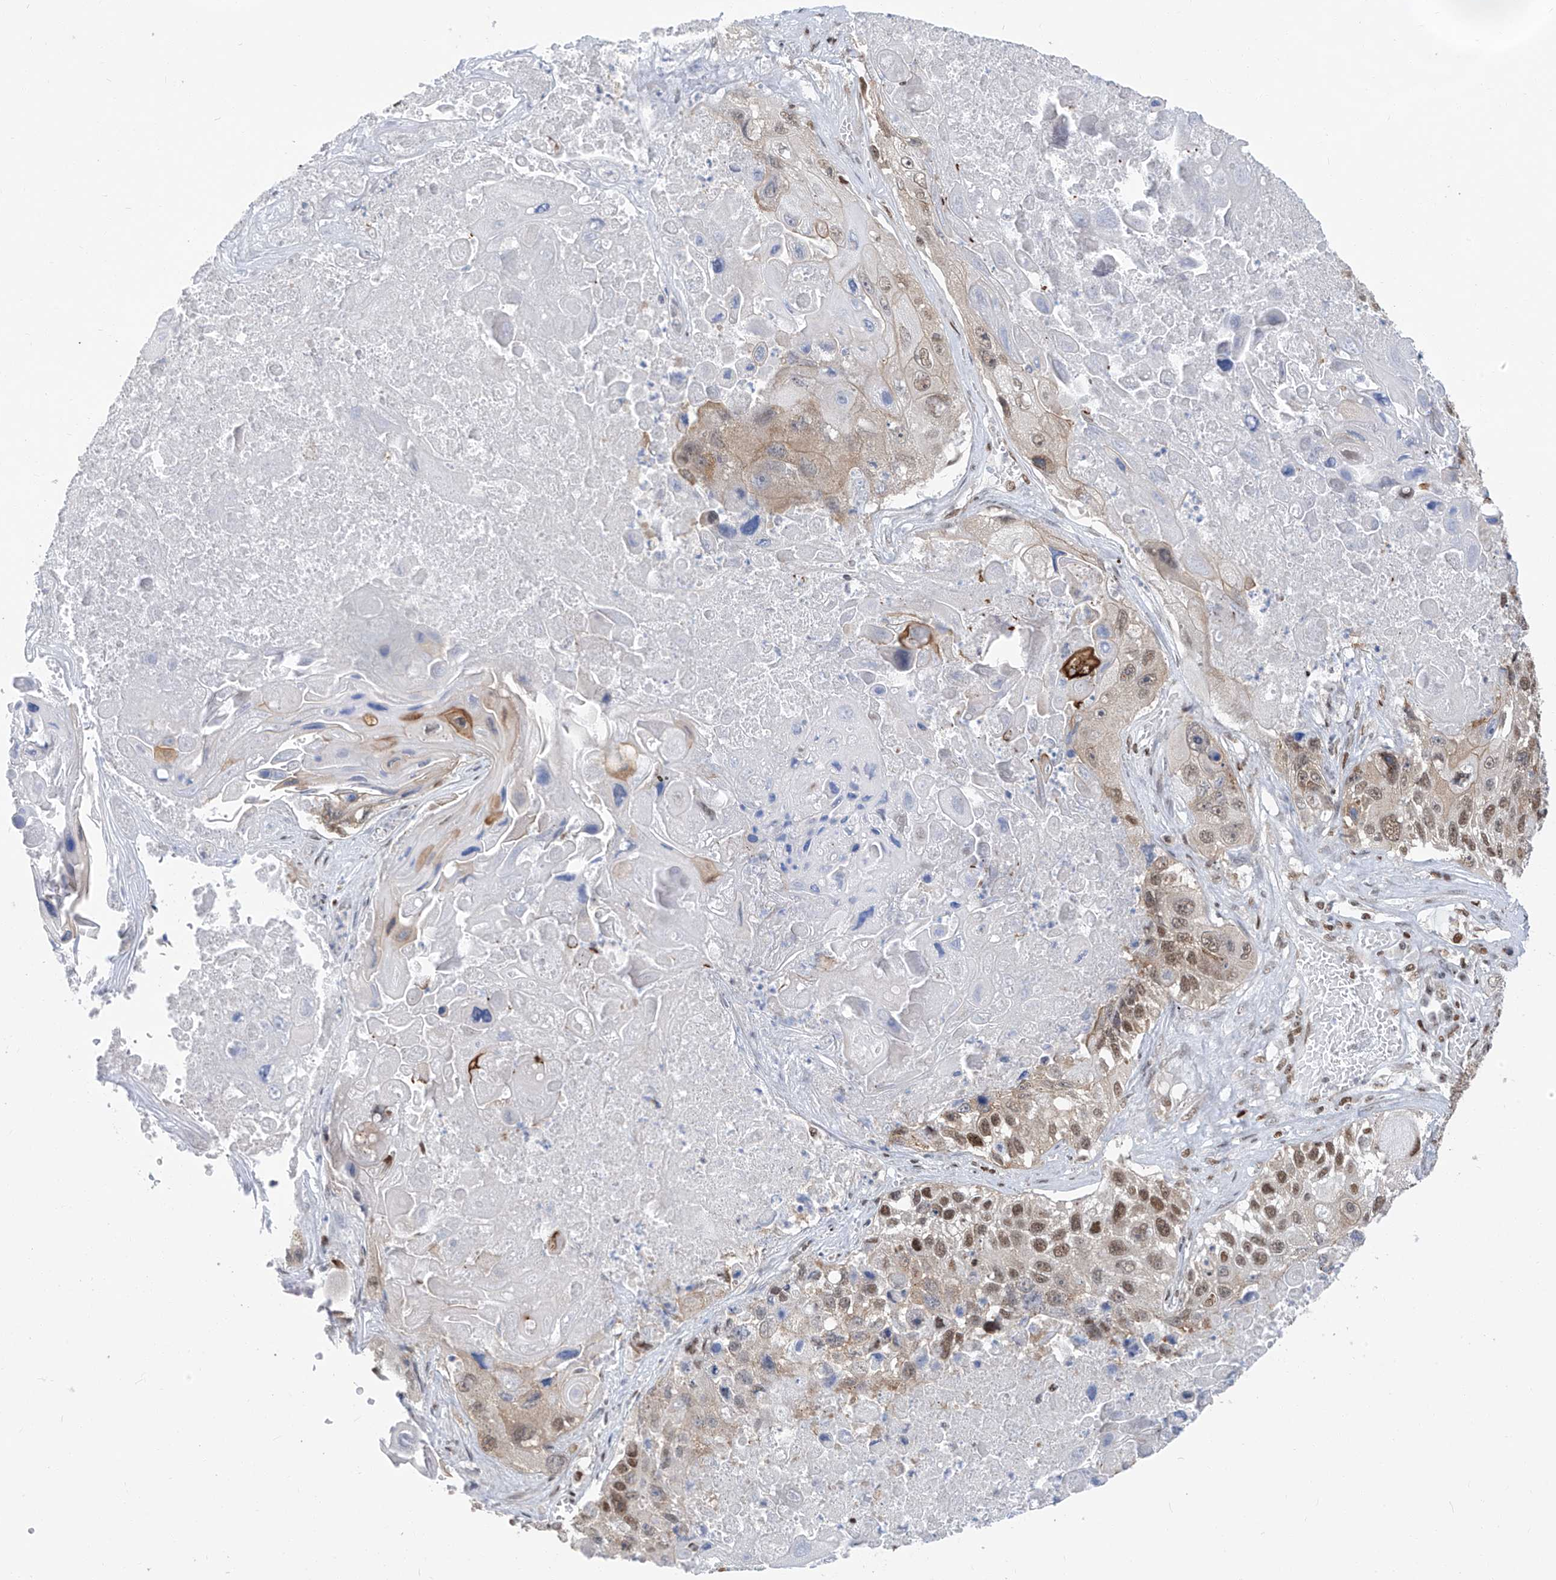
{"staining": {"intensity": "moderate", "quantity": ">75%", "location": "nuclear"}, "tissue": "lung cancer", "cell_type": "Tumor cells", "image_type": "cancer", "snomed": [{"axis": "morphology", "description": "Squamous cell carcinoma, NOS"}, {"axis": "topography", "description": "Lung"}], "caption": "Lung cancer (squamous cell carcinoma) stained with immunohistochemistry displays moderate nuclear staining in about >75% of tumor cells. (Stains: DAB (3,3'-diaminobenzidine) in brown, nuclei in blue, Microscopy: brightfield microscopy at high magnification).", "gene": "KHSRP", "patient": {"sex": "male", "age": 61}}